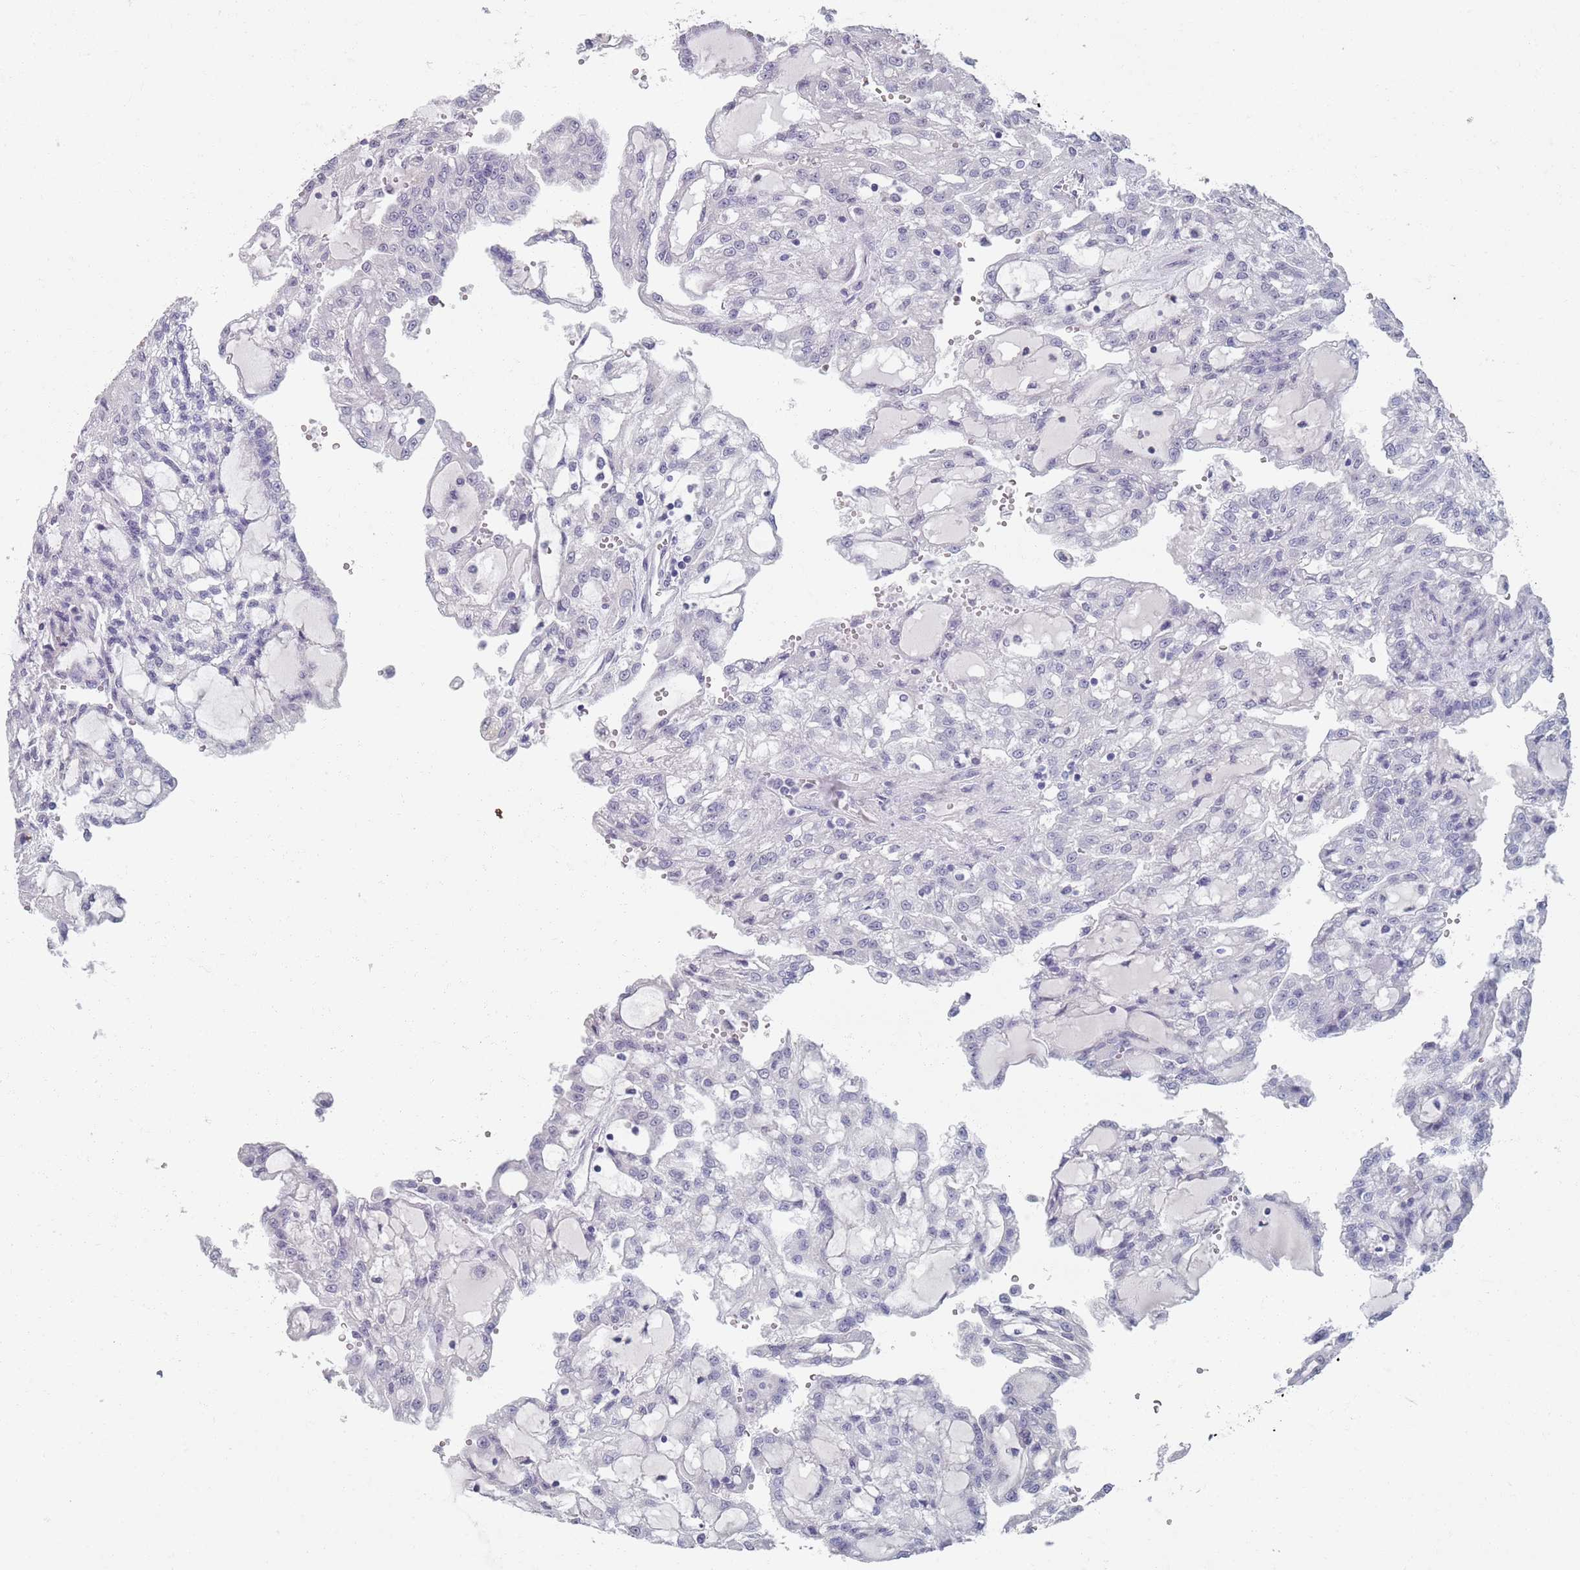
{"staining": {"intensity": "negative", "quantity": "none", "location": "none"}, "tissue": "renal cancer", "cell_type": "Tumor cells", "image_type": "cancer", "snomed": [{"axis": "morphology", "description": "Adenocarcinoma, NOS"}, {"axis": "topography", "description": "Kidney"}], "caption": "Immunohistochemistry micrograph of neoplastic tissue: human renal cancer (adenocarcinoma) stained with DAB reveals no significant protein positivity in tumor cells.", "gene": "SAMD1", "patient": {"sex": "male", "age": 63}}